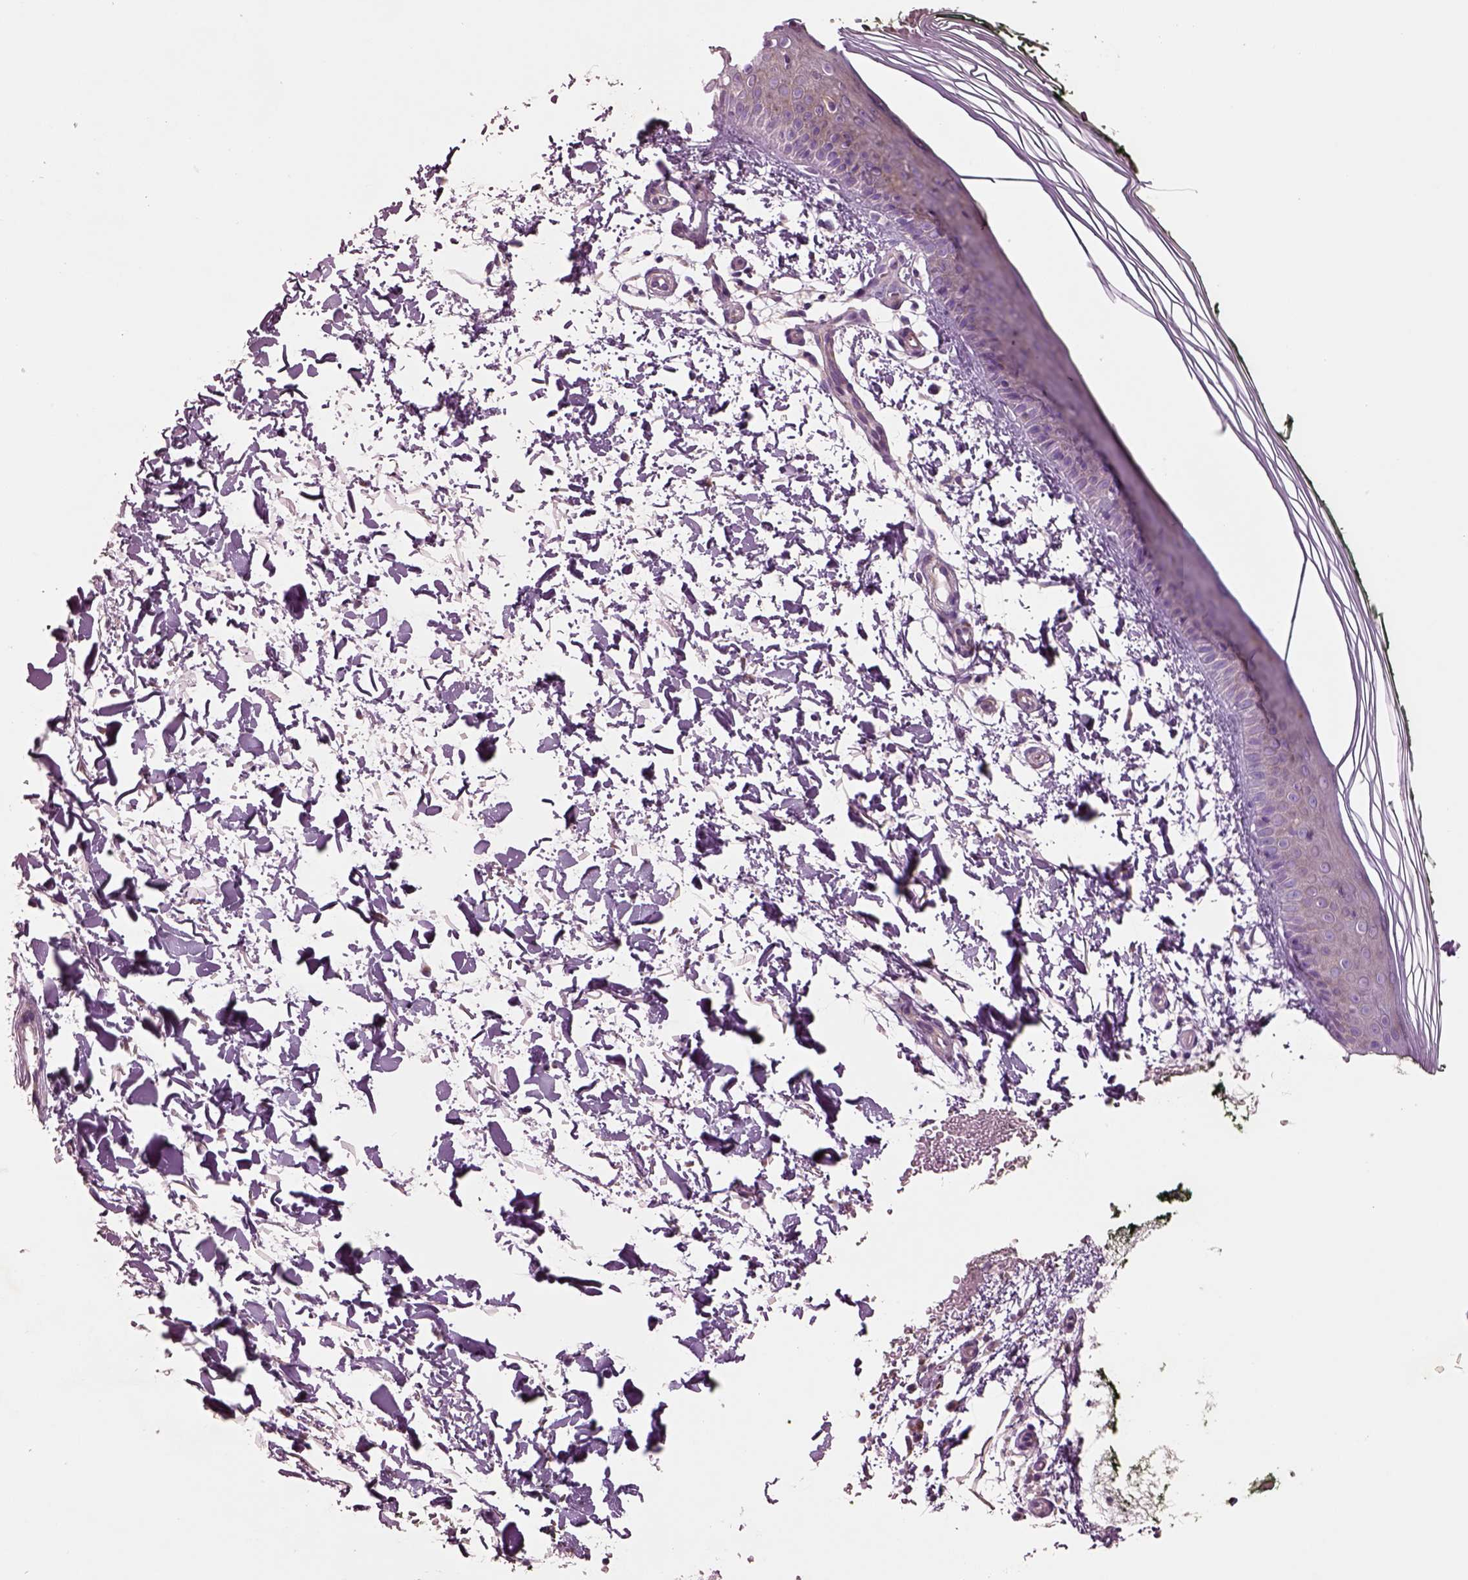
{"staining": {"intensity": "negative", "quantity": "none", "location": "none"}, "tissue": "skin", "cell_type": "Fibroblasts", "image_type": "normal", "snomed": [{"axis": "morphology", "description": "Normal tissue, NOS"}, {"axis": "topography", "description": "Skin"}], "caption": "Fibroblasts are negative for brown protein staining in benign skin. (DAB immunohistochemistry (IHC) with hematoxylin counter stain).", "gene": "PLPP7", "patient": {"sex": "female", "age": 62}}